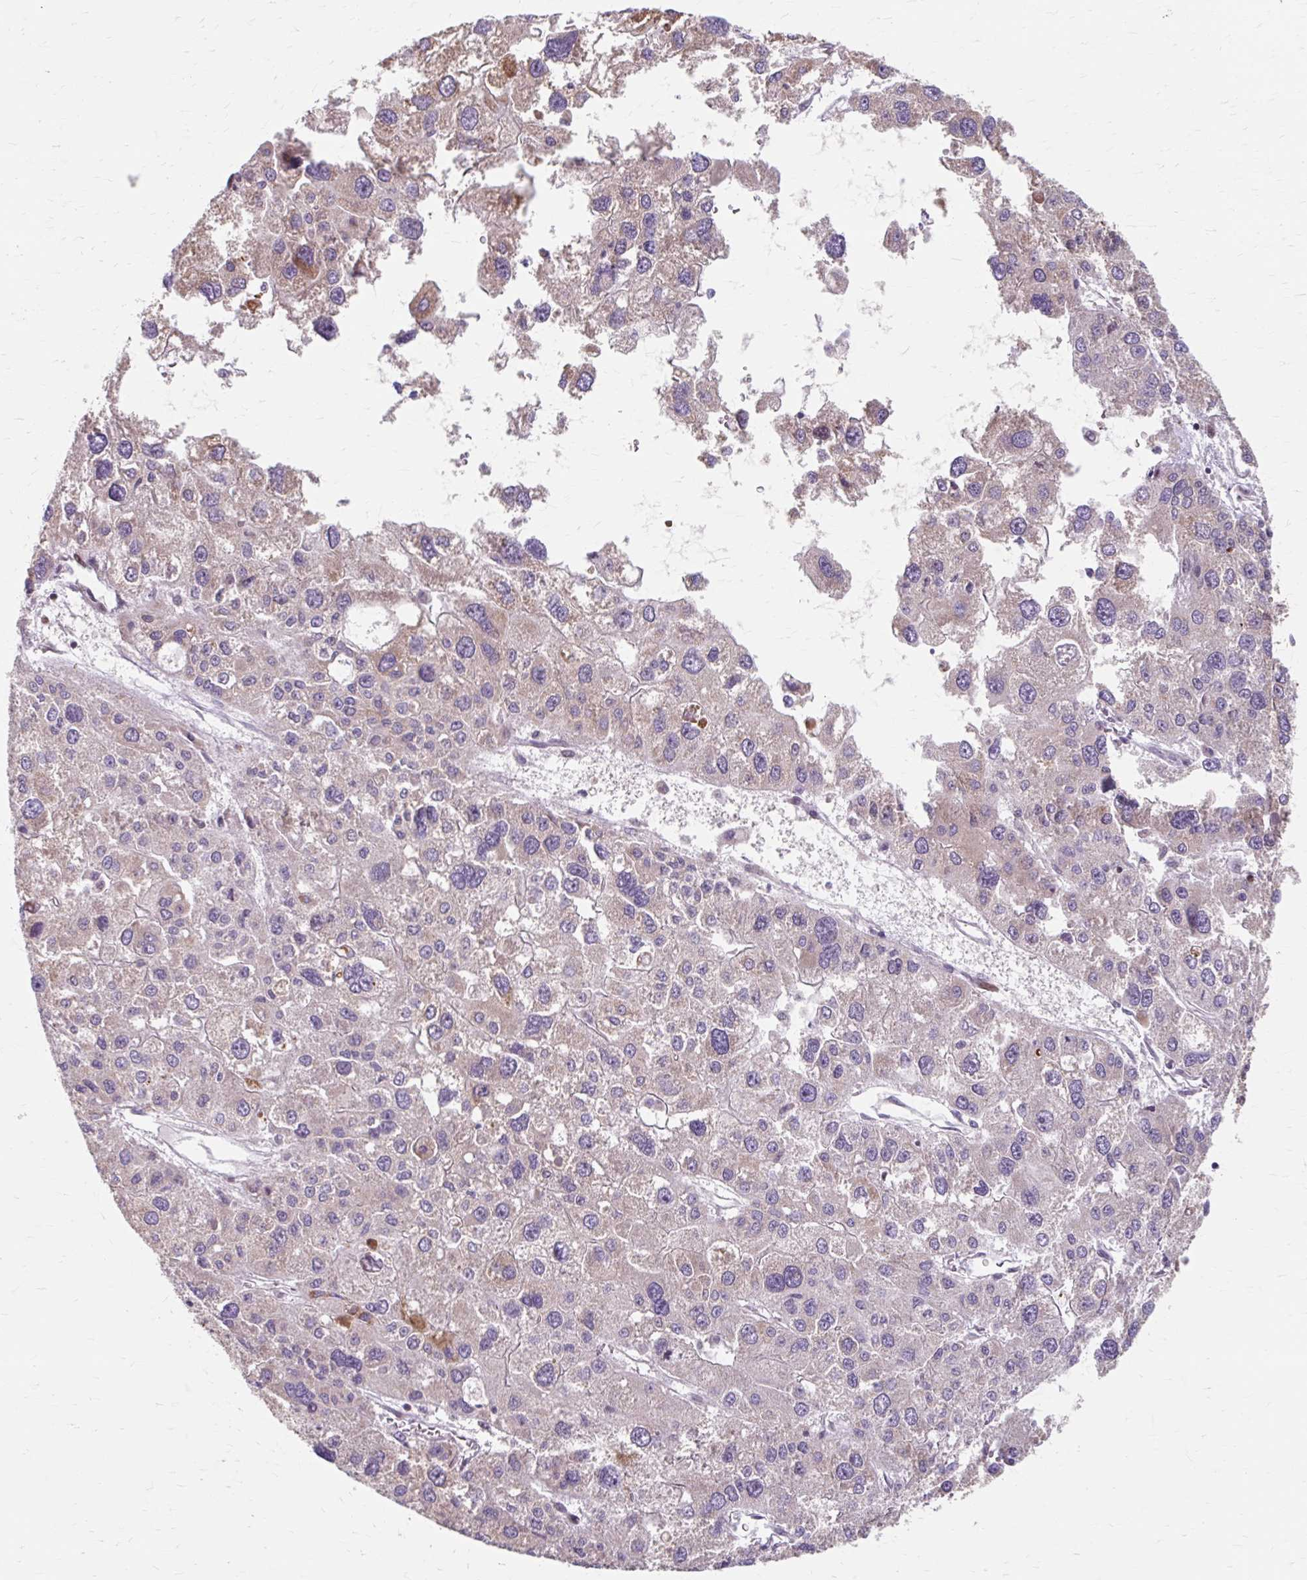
{"staining": {"intensity": "moderate", "quantity": "25%-75%", "location": "cytoplasmic/membranous"}, "tissue": "liver cancer", "cell_type": "Tumor cells", "image_type": "cancer", "snomed": [{"axis": "morphology", "description": "Carcinoma, Hepatocellular, NOS"}, {"axis": "topography", "description": "Liver"}], "caption": "Immunohistochemical staining of liver cancer displays medium levels of moderate cytoplasmic/membranous staining in about 25%-75% of tumor cells.", "gene": "BEAN1", "patient": {"sex": "male", "age": 73}}